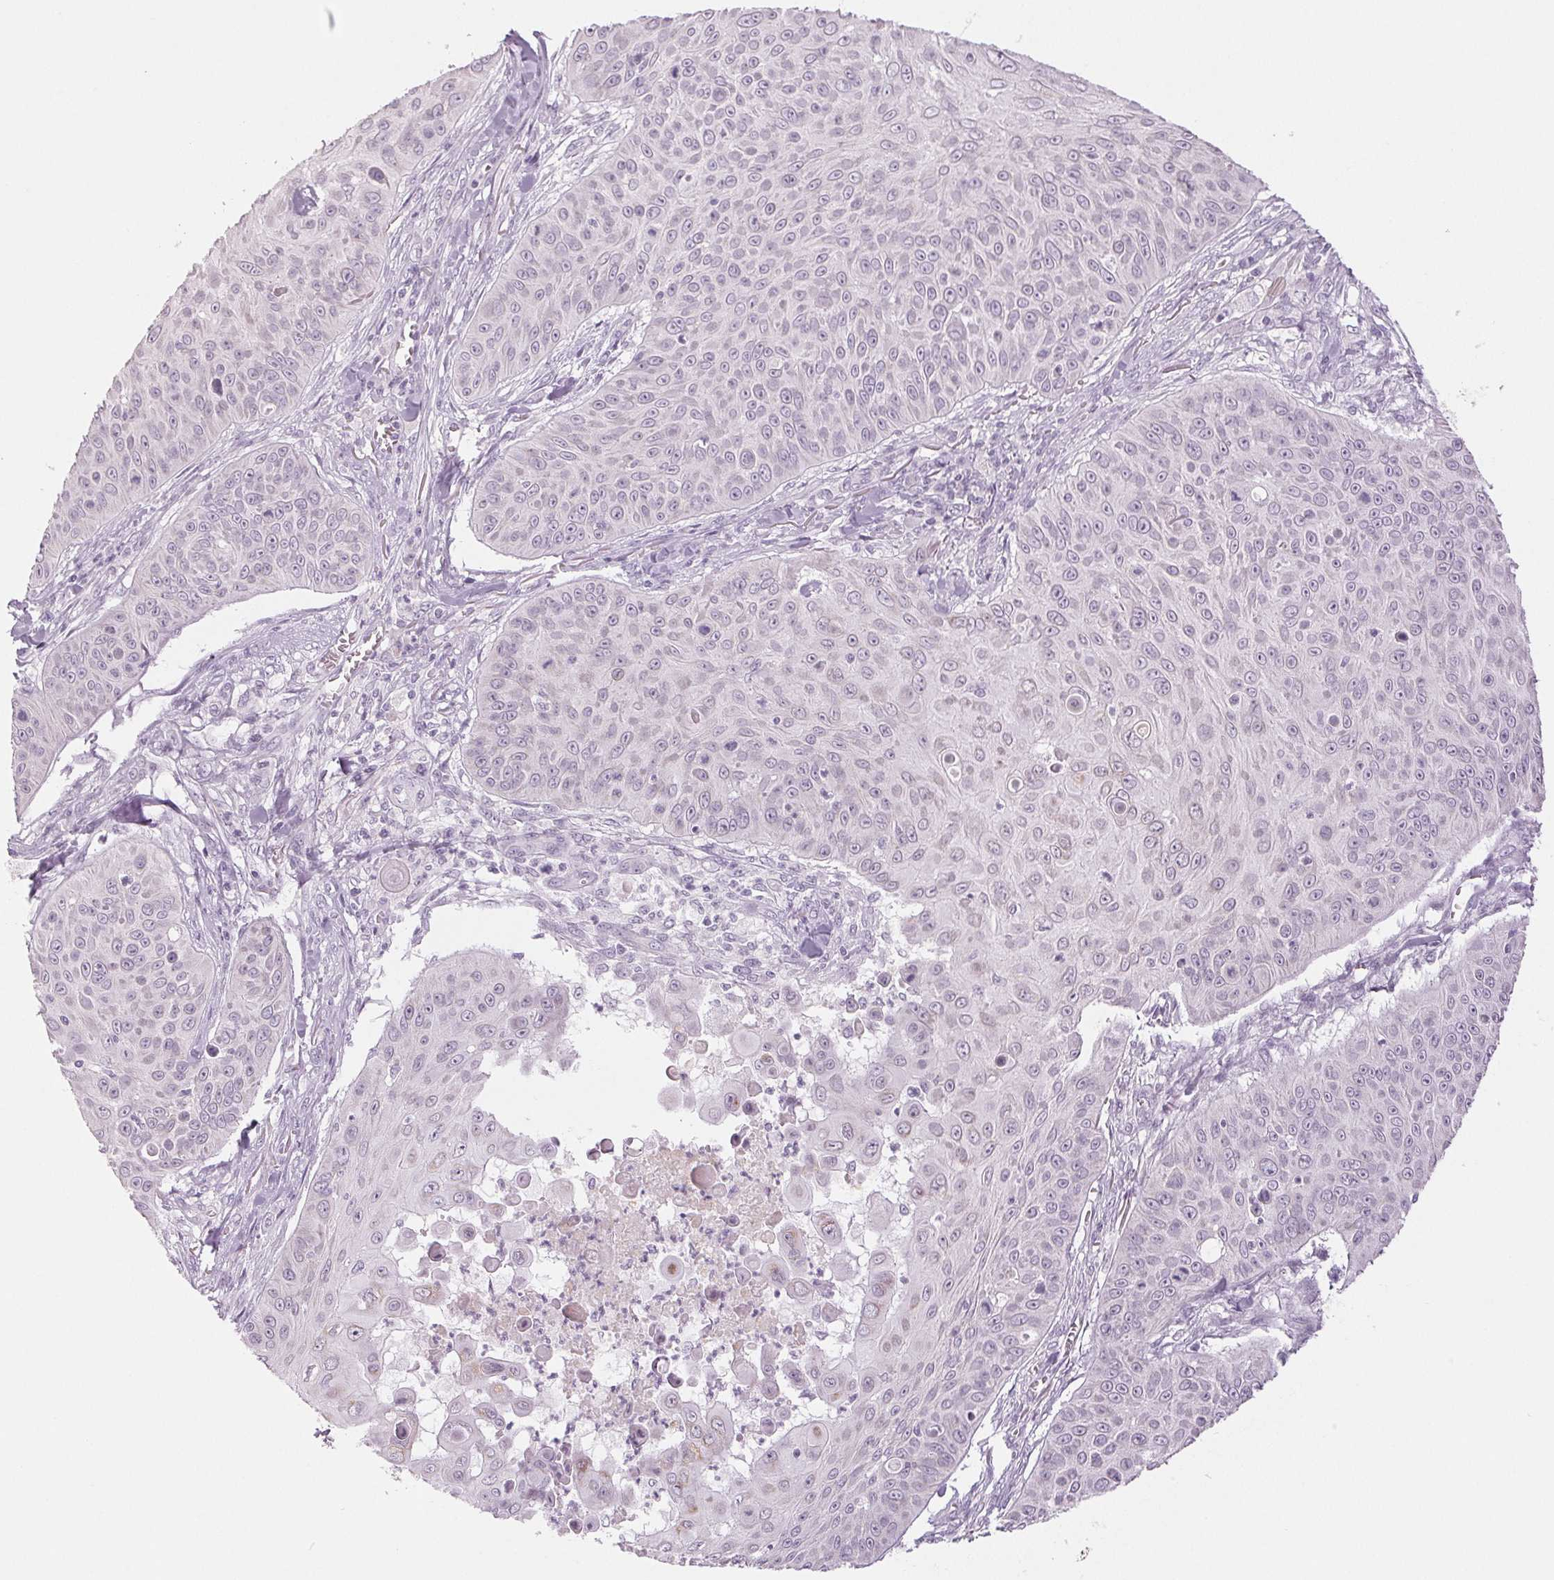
{"staining": {"intensity": "negative", "quantity": "none", "location": "none"}, "tissue": "skin cancer", "cell_type": "Tumor cells", "image_type": "cancer", "snomed": [{"axis": "morphology", "description": "Squamous cell carcinoma, NOS"}, {"axis": "topography", "description": "Skin"}], "caption": "Immunohistochemical staining of human skin cancer (squamous cell carcinoma) demonstrates no significant expression in tumor cells. The staining was performed using DAB to visualize the protein expression in brown, while the nuclei were stained in blue with hematoxylin (Magnification: 20x).", "gene": "EHHADH", "patient": {"sex": "male", "age": 82}}